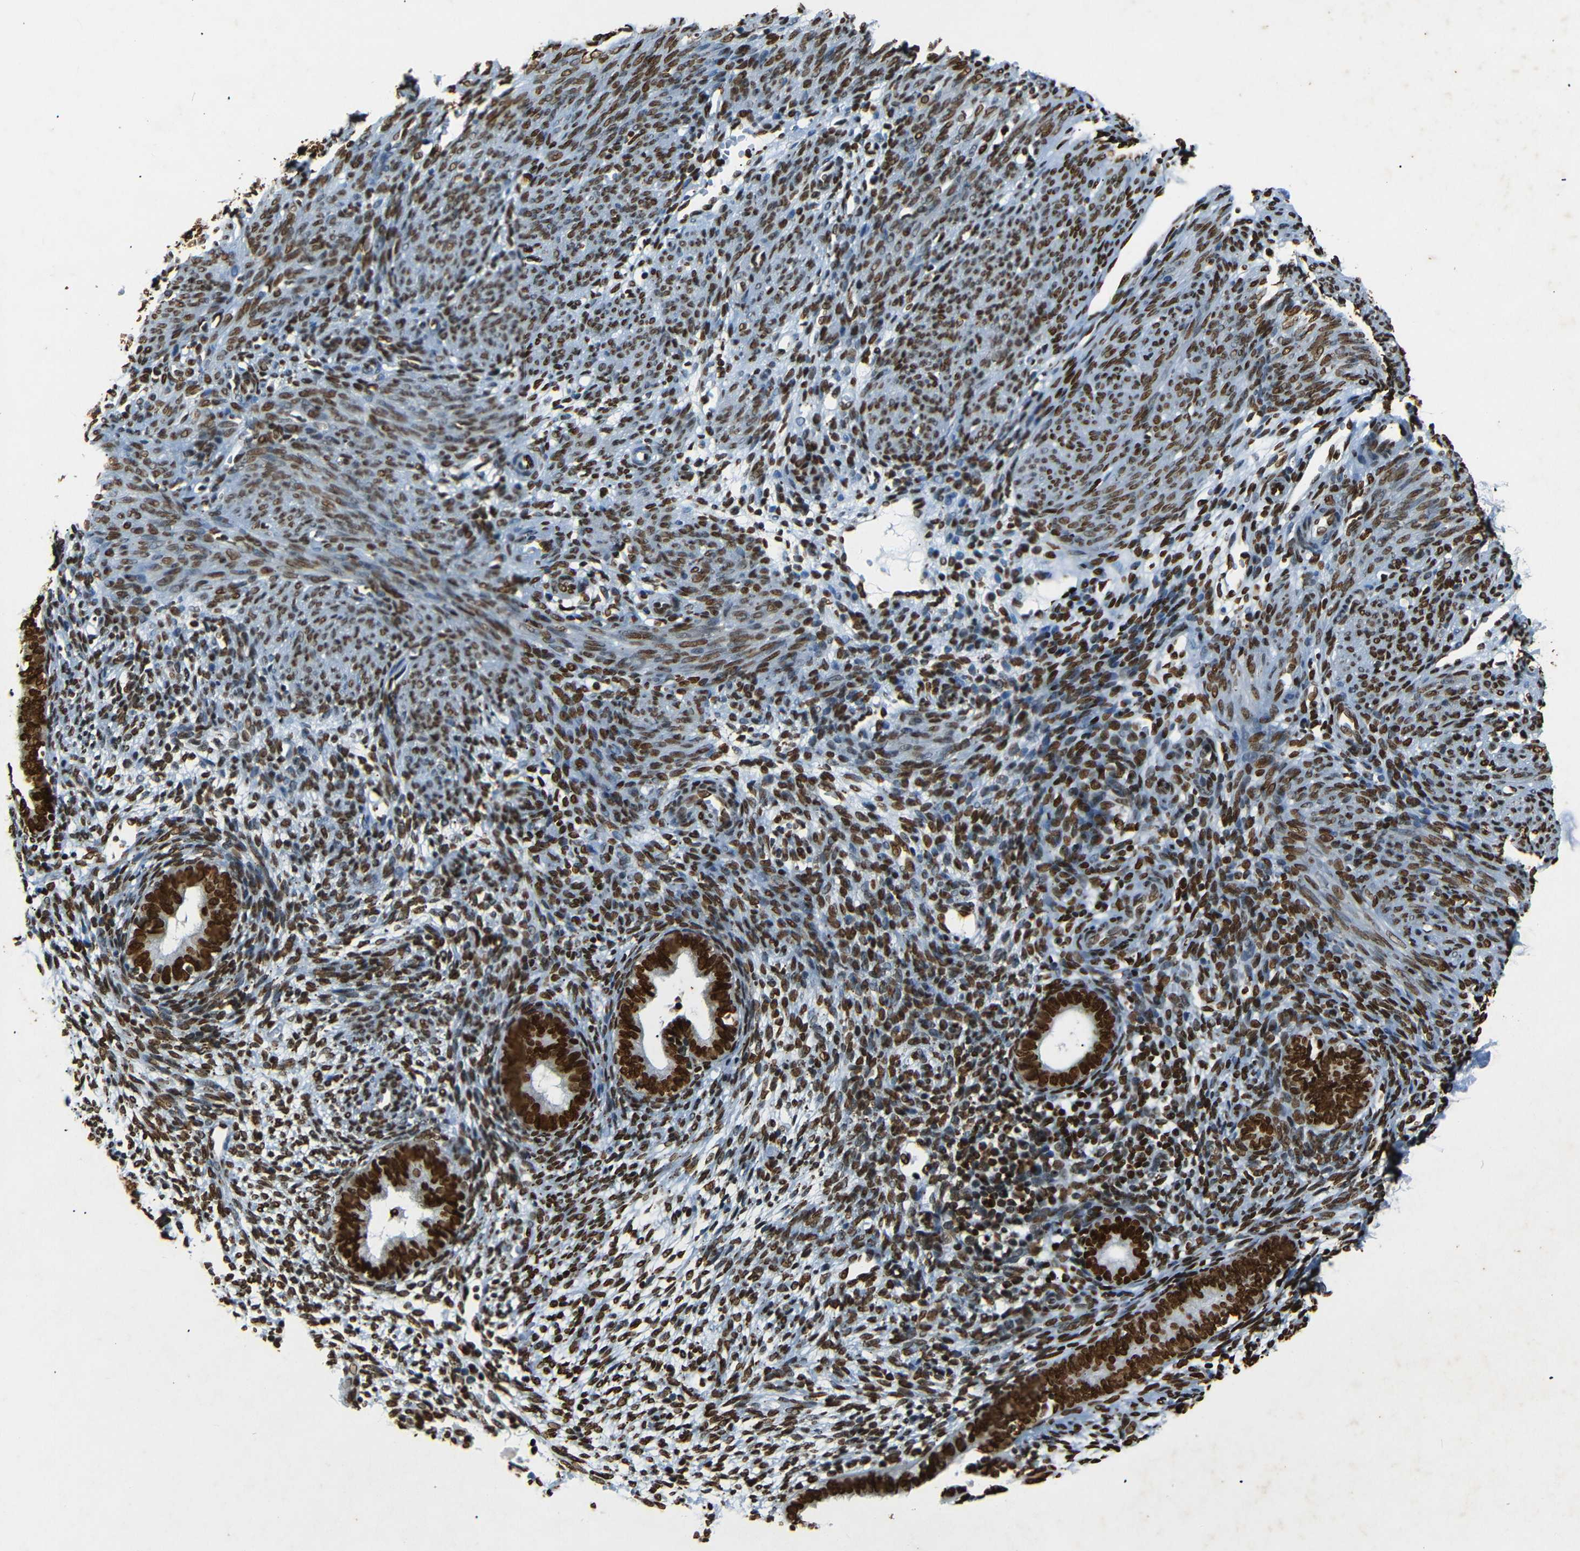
{"staining": {"intensity": "strong", "quantity": ">75%", "location": "nuclear"}, "tissue": "endometrium", "cell_type": "Cells in endometrial stroma", "image_type": "normal", "snomed": [{"axis": "morphology", "description": "Normal tissue, NOS"}, {"axis": "morphology", "description": "Adenocarcinoma, NOS"}, {"axis": "topography", "description": "Endometrium"}, {"axis": "topography", "description": "Ovary"}], "caption": "DAB immunohistochemical staining of normal human endometrium exhibits strong nuclear protein staining in about >75% of cells in endometrial stroma. The protein is shown in brown color, while the nuclei are stained blue.", "gene": "HMGN1", "patient": {"sex": "female", "age": 68}}